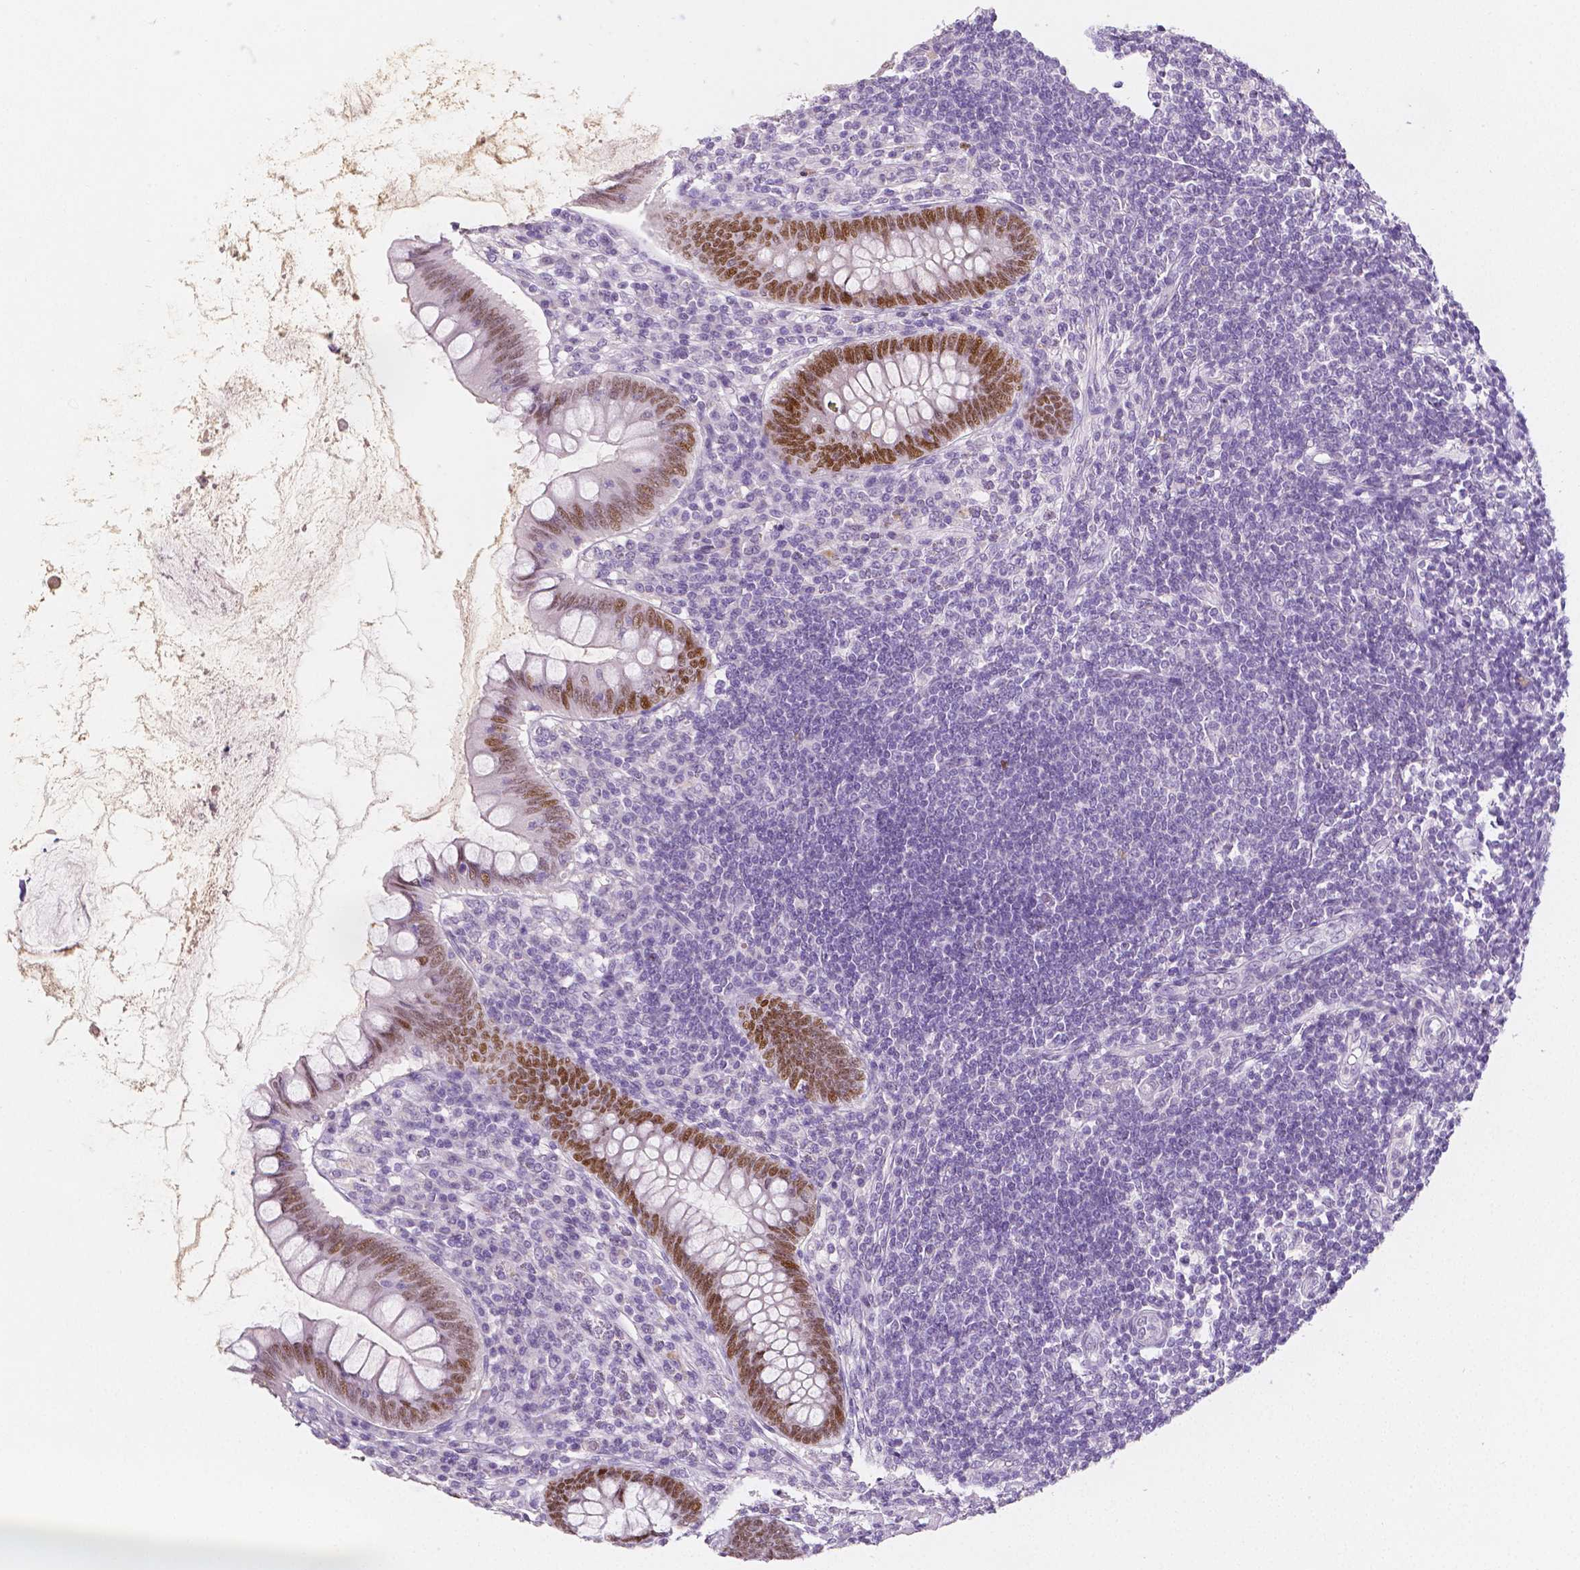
{"staining": {"intensity": "strong", "quantity": ">75%", "location": "nuclear"}, "tissue": "appendix", "cell_type": "Glandular cells", "image_type": "normal", "snomed": [{"axis": "morphology", "description": "Normal tissue, NOS"}, {"axis": "topography", "description": "Appendix"}], "caption": "Protein expression analysis of normal human appendix reveals strong nuclear expression in about >75% of glandular cells.", "gene": "HNF1B", "patient": {"sex": "female", "age": 57}}